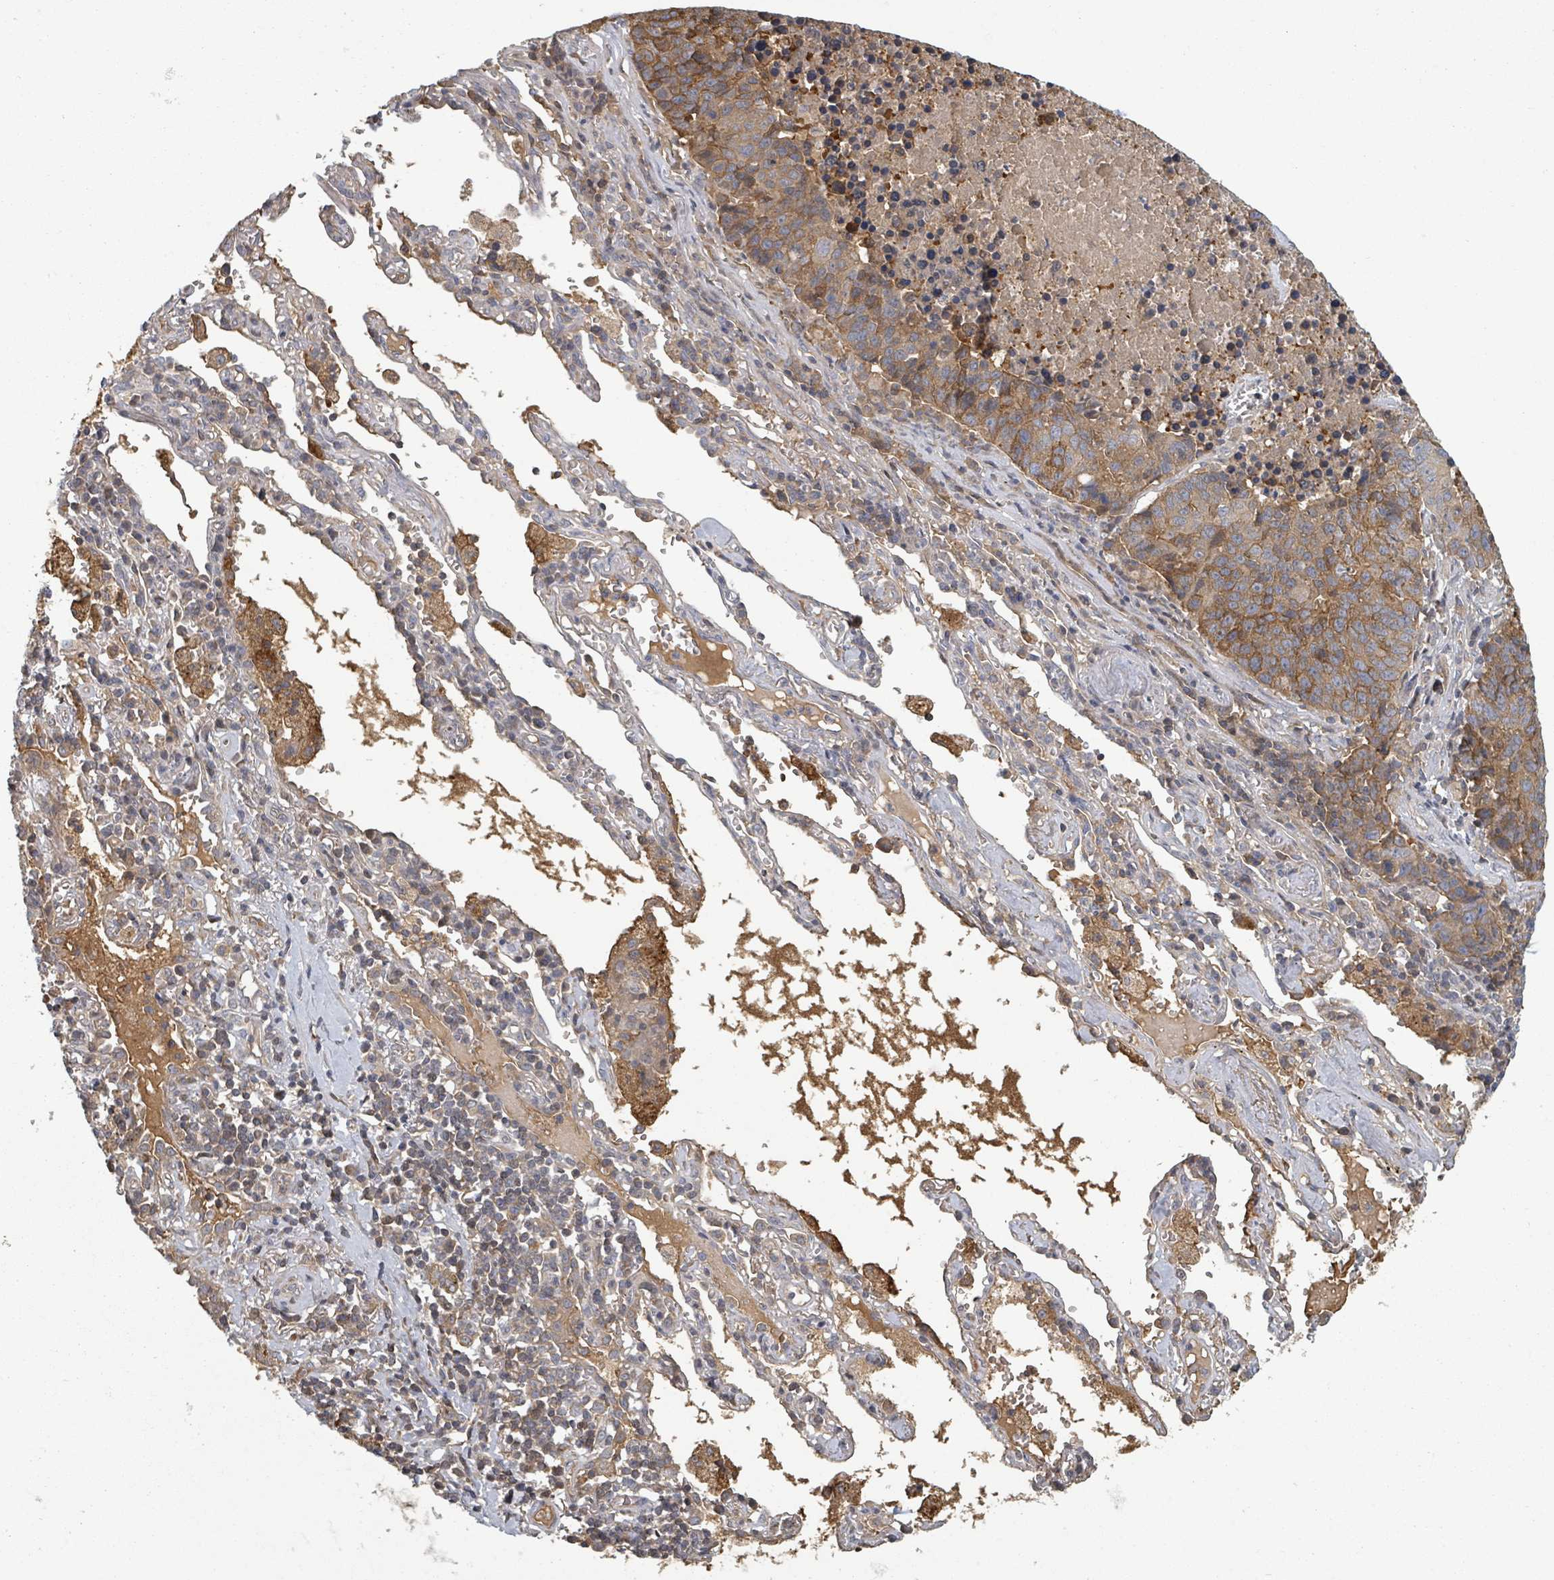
{"staining": {"intensity": "moderate", "quantity": "25%-75%", "location": "cytoplasmic/membranous"}, "tissue": "lung cancer", "cell_type": "Tumor cells", "image_type": "cancer", "snomed": [{"axis": "morphology", "description": "Squamous cell carcinoma, NOS"}, {"axis": "topography", "description": "Lung"}], "caption": "About 25%-75% of tumor cells in lung cancer demonstrate moderate cytoplasmic/membranous protein positivity as visualized by brown immunohistochemical staining.", "gene": "GABBR1", "patient": {"sex": "female", "age": 66}}